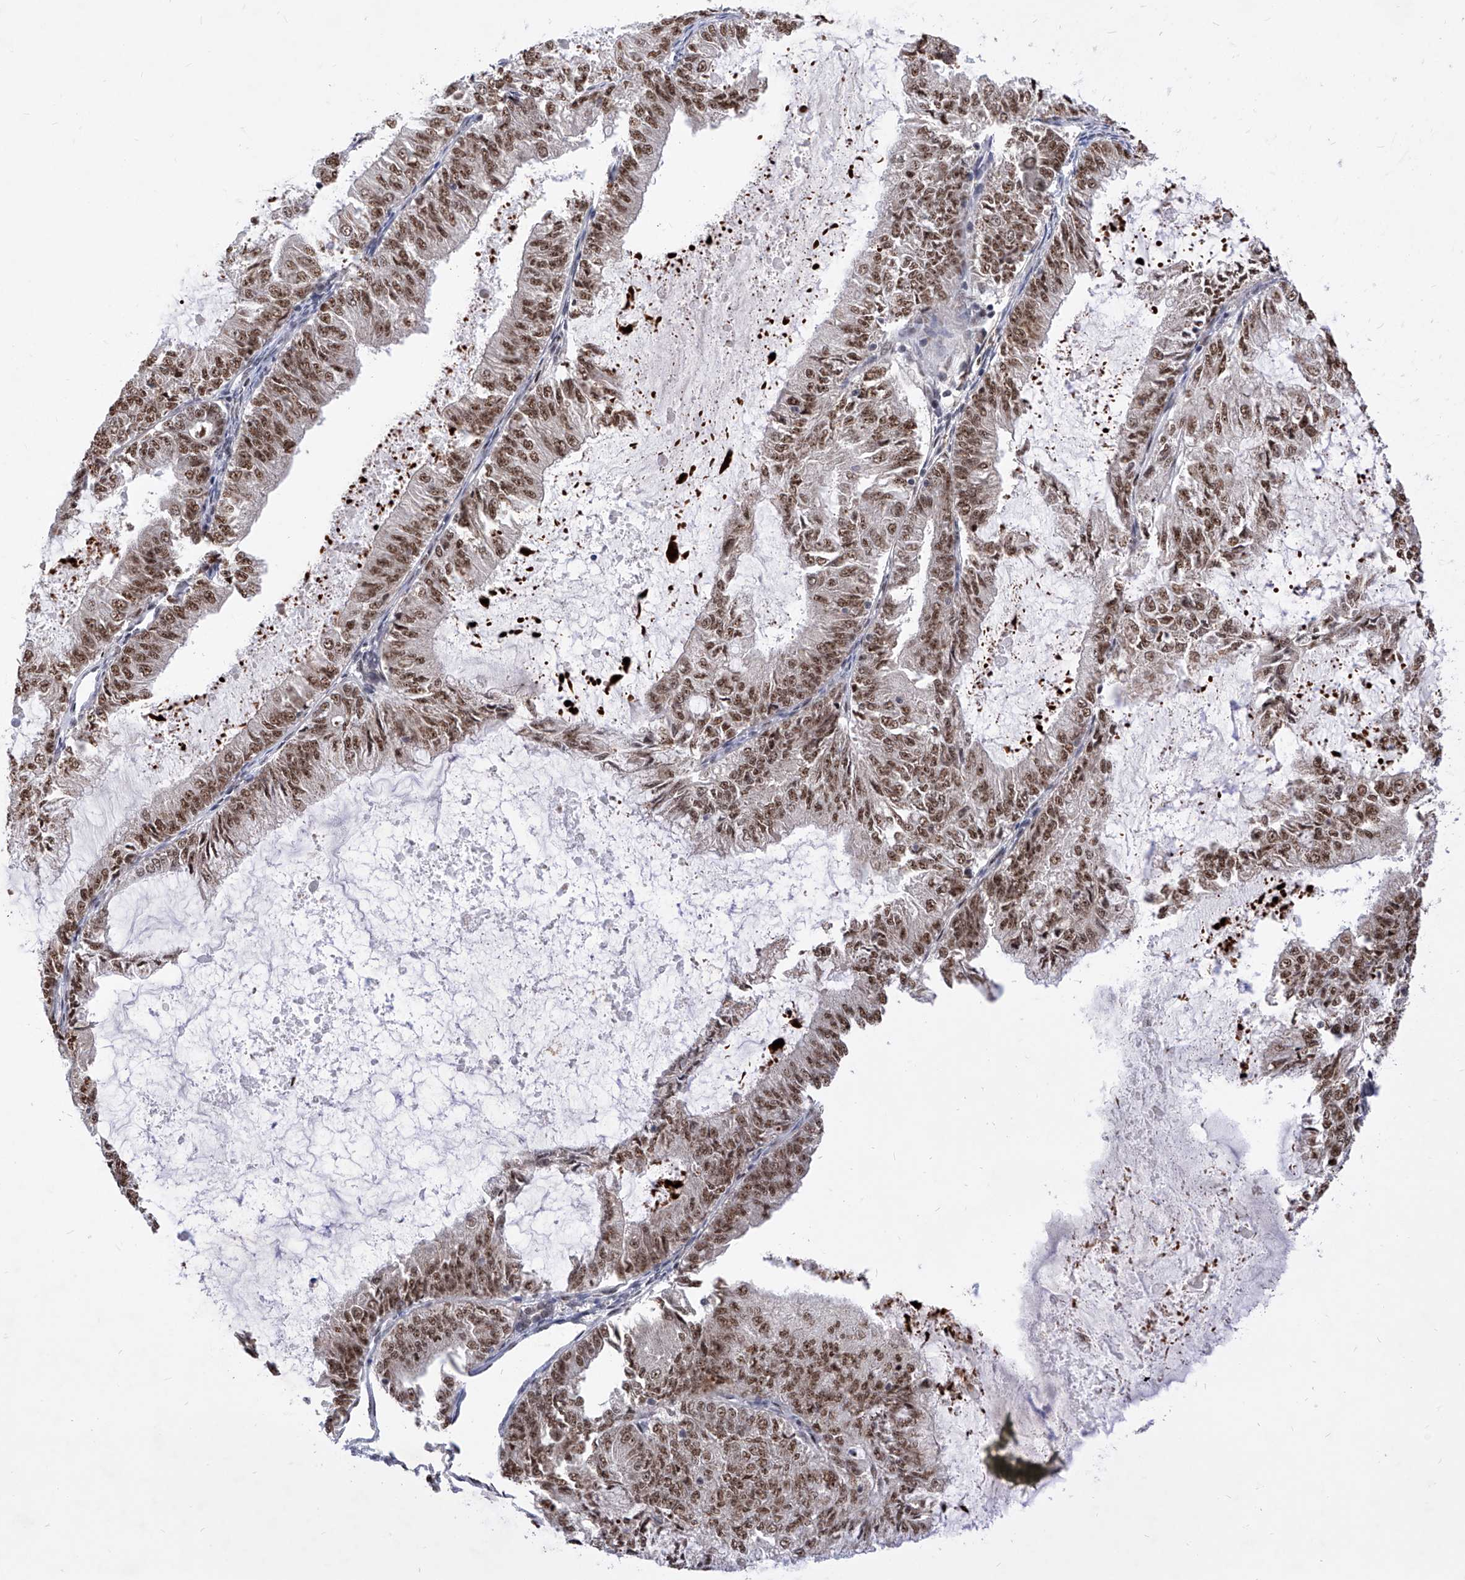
{"staining": {"intensity": "strong", "quantity": ">75%", "location": "cytoplasmic/membranous"}, "tissue": "endometrial cancer", "cell_type": "Tumor cells", "image_type": "cancer", "snomed": [{"axis": "morphology", "description": "Adenocarcinoma, NOS"}, {"axis": "topography", "description": "Endometrium"}], "caption": "IHC histopathology image of human endometrial cancer stained for a protein (brown), which exhibits high levels of strong cytoplasmic/membranous staining in approximately >75% of tumor cells.", "gene": "PHF5A", "patient": {"sex": "female", "age": 57}}